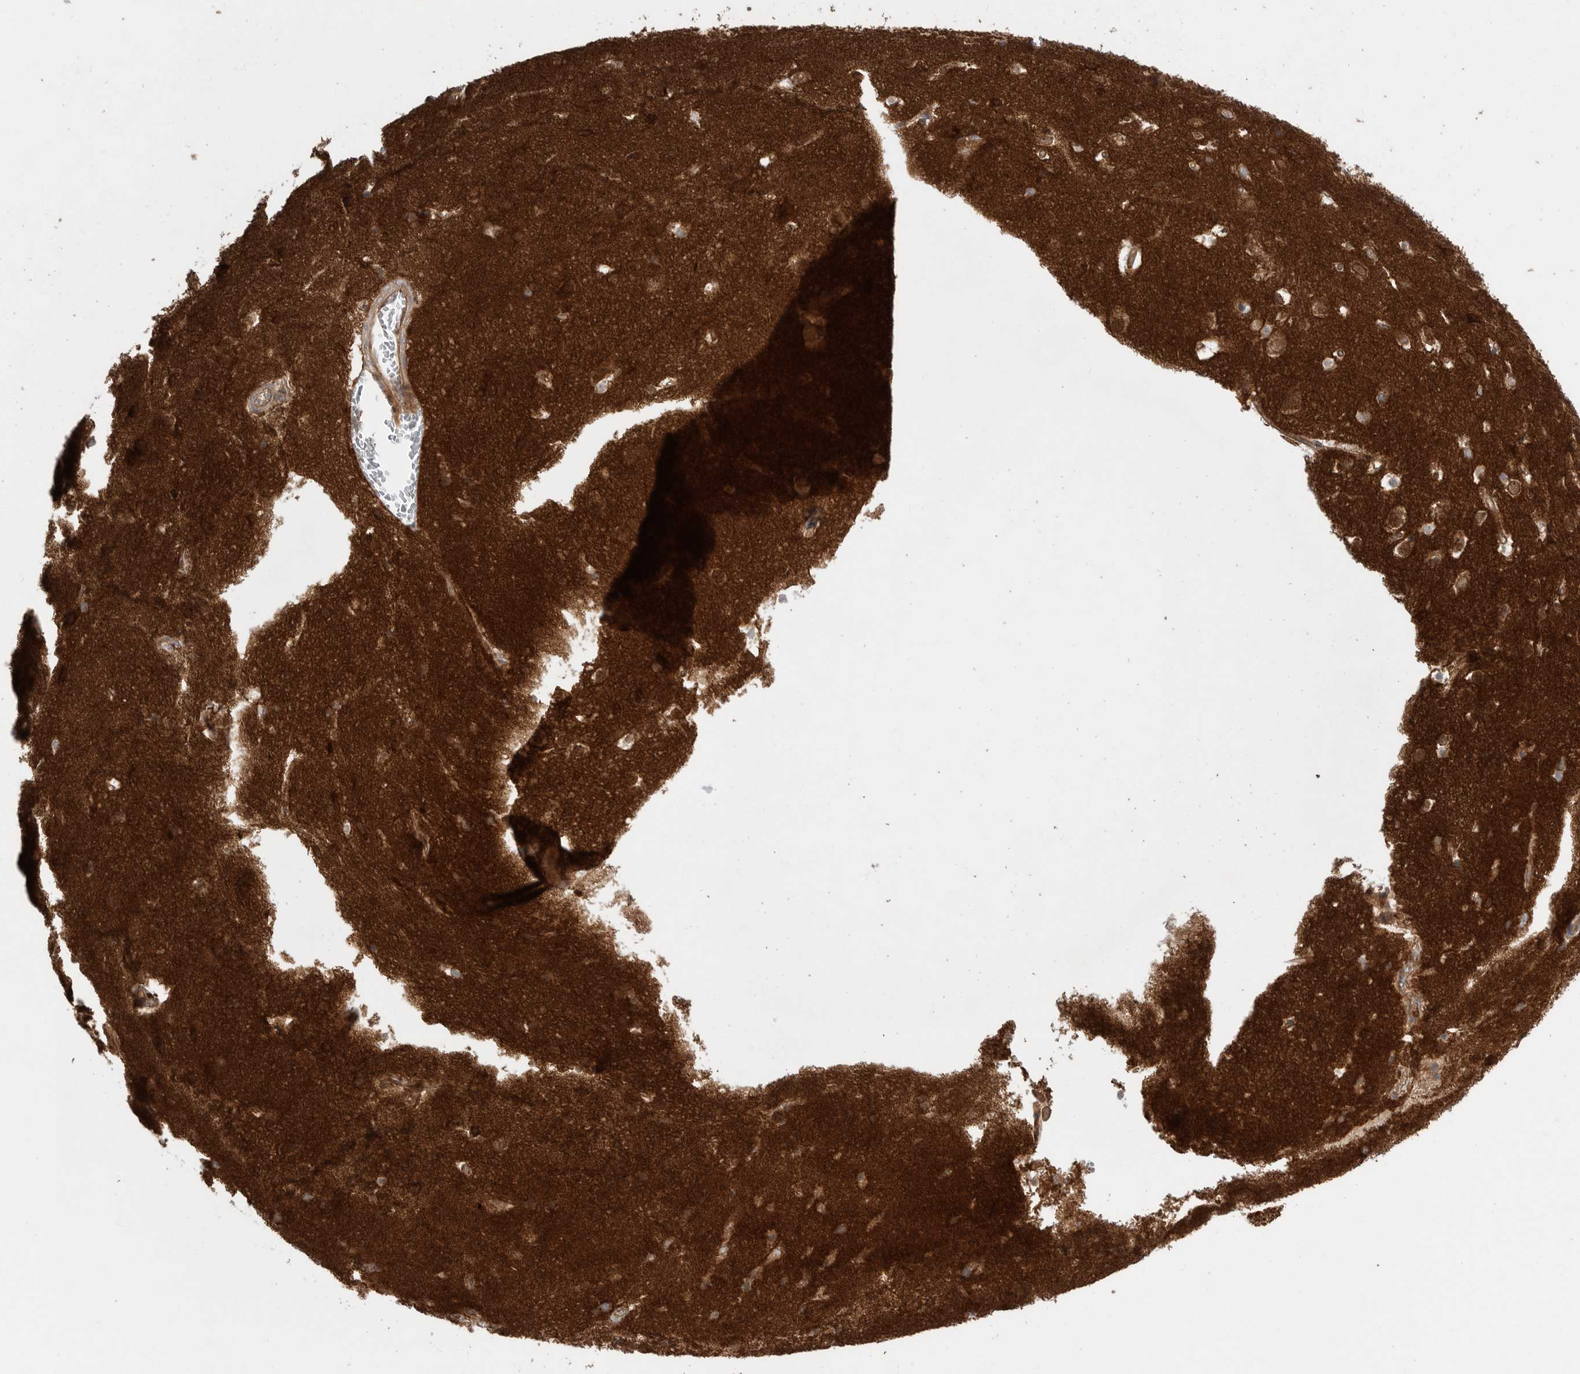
{"staining": {"intensity": "moderate", "quantity": ">75%", "location": "cytoplasmic/membranous"}, "tissue": "cerebral cortex", "cell_type": "Endothelial cells", "image_type": "normal", "snomed": [{"axis": "morphology", "description": "Normal tissue, NOS"}, {"axis": "topography", "description": "Cerebral cortex"}], "caption": "A brown stain shows moderate cytoplasmic/membranous positivity of a protein in endothelial cells of normal human cerebral cortex.", "gene": "PRKCH", "patient": {"sex": "male", "age": 54}}